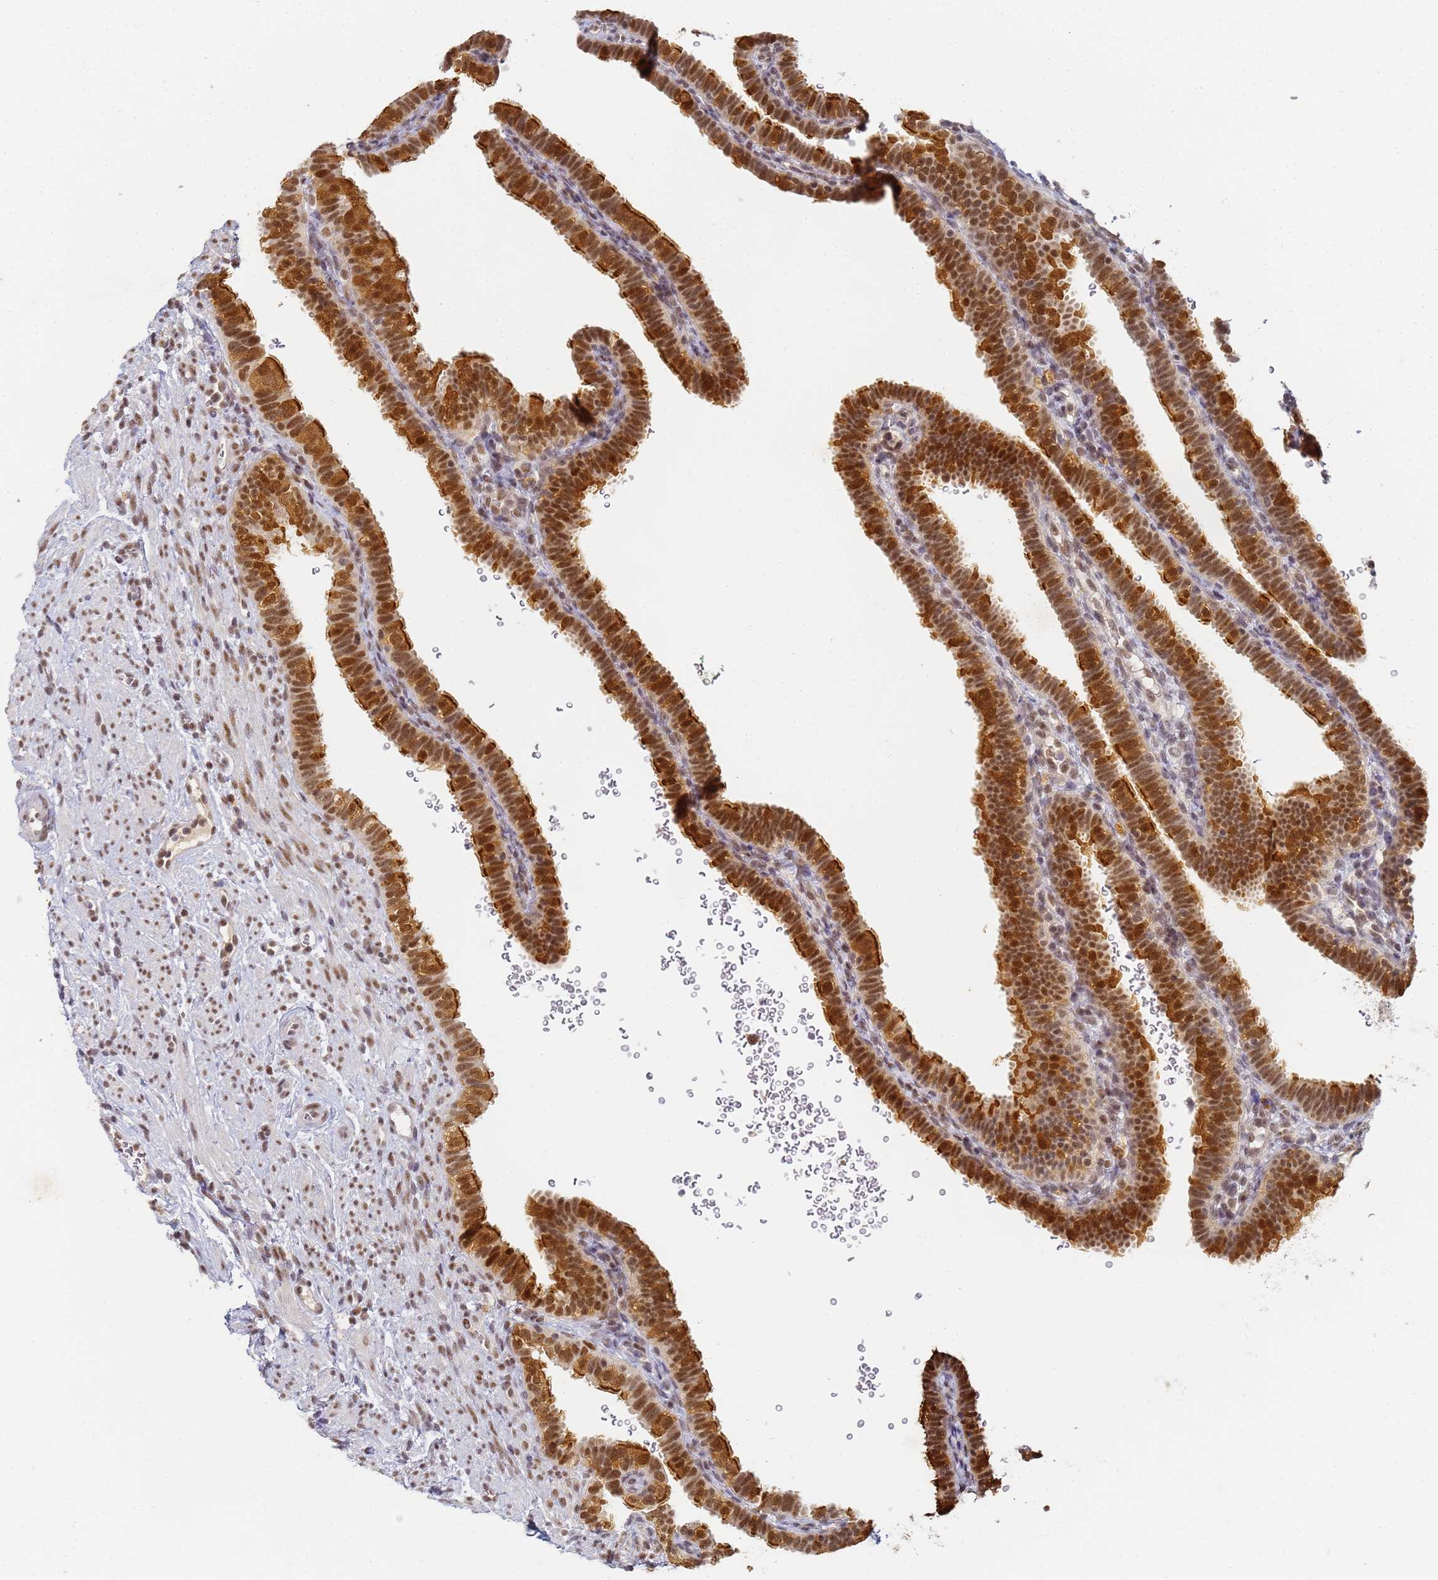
{"staining": {"intensity": "strong", "quantity": ">75%", "location": "cytoplasmic/membranous,nuclear"}, "tissue": "fallopian tube", "cell_type": "Glandular cells", "image_type": "normal", "snomed": [{"axis": "morphology", "description": "Normal tissue, NOS"}, {"axis": "topography", "description": "Fallopian tube"}], "caption": "The immunohistochemical stain shows strong cytoplasmic/membranous,nuclear positivity in glandular cells of normal fallopian tube. The staining is performed using DAB brown chromogen to label protein expression. The nuclei are counter-stained blue using hematoxylin.", "gene": "HMCES", "patient": {"sex": "female", "age": 41}}